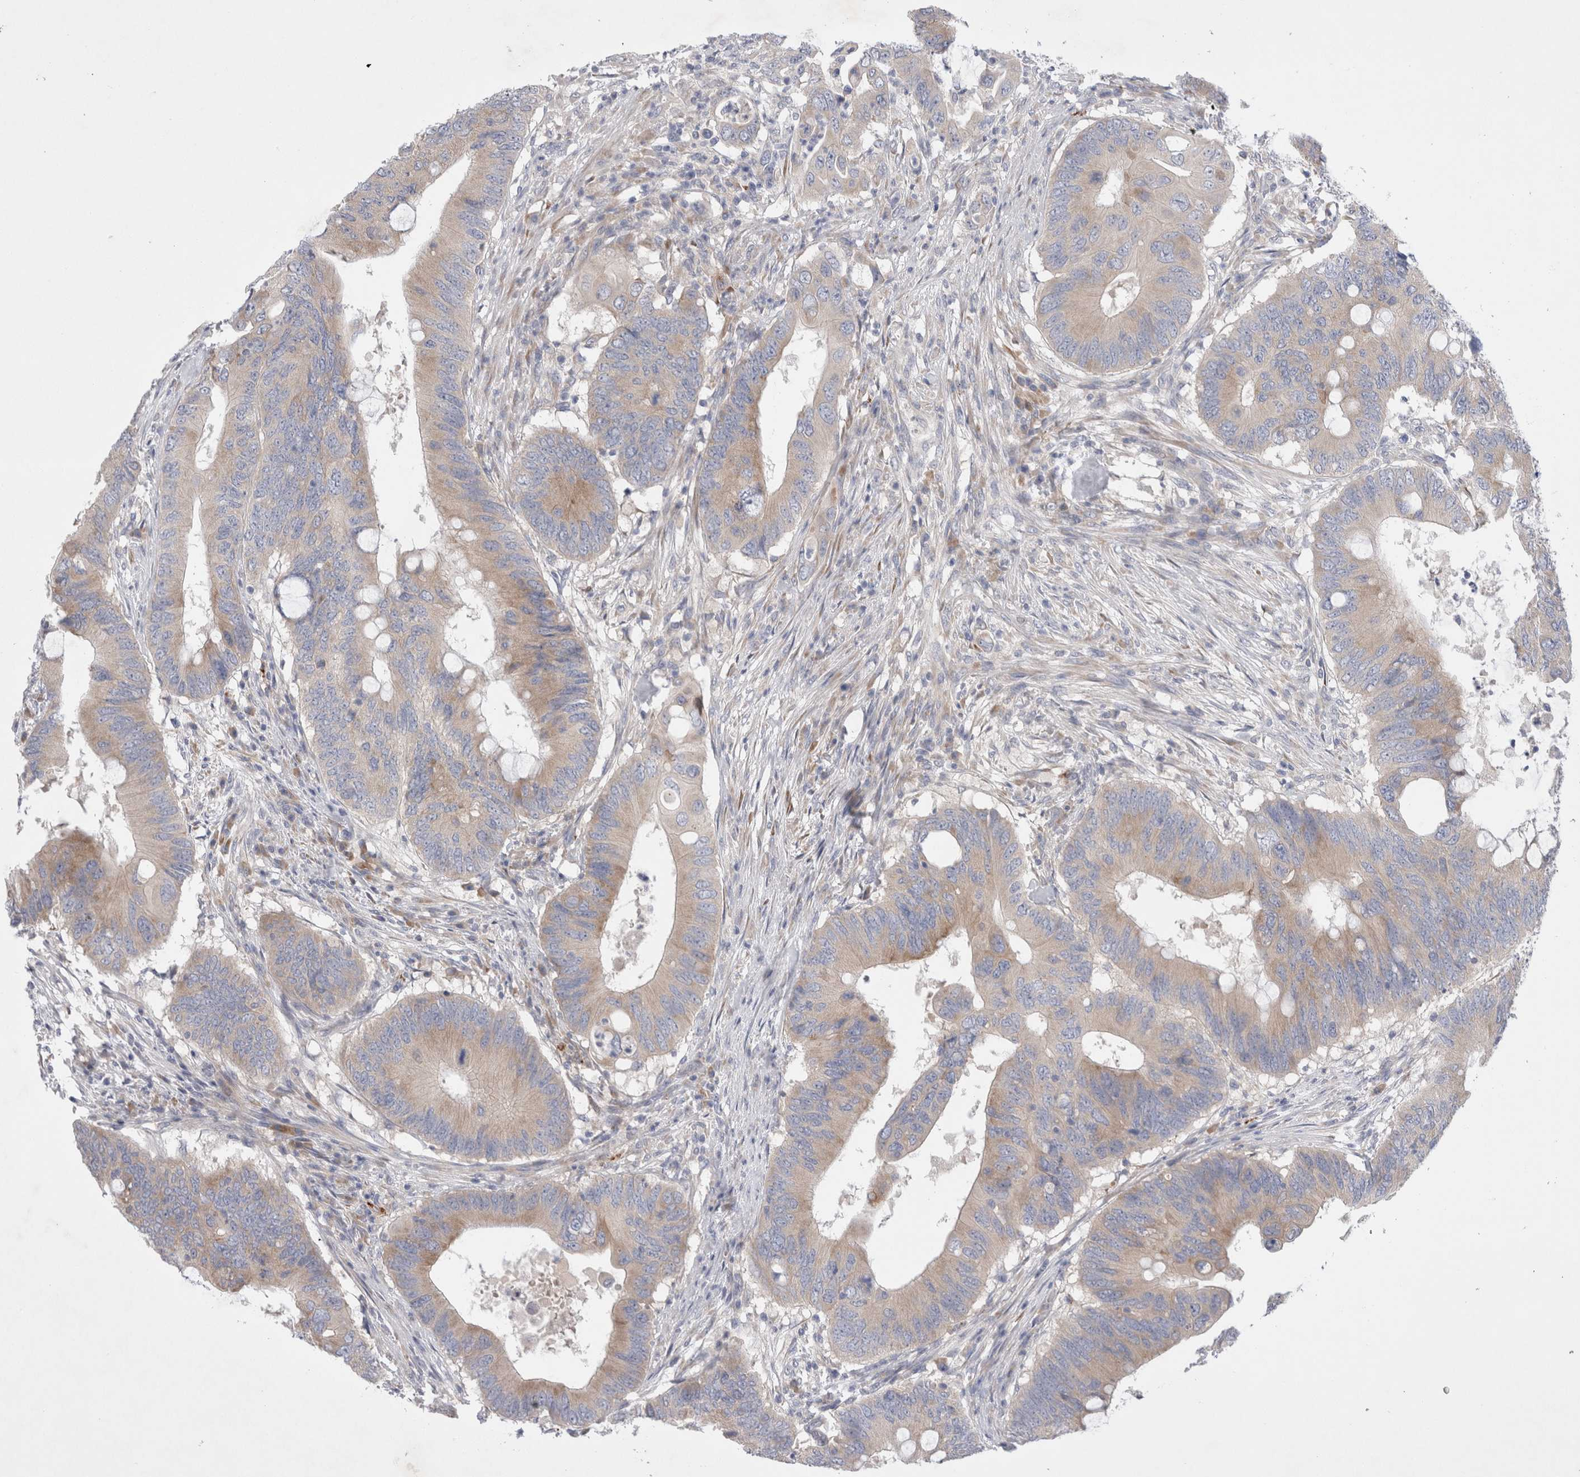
{"staining": {"intensity": "moderate", "quantity": "25%-75%", "location": "cytoplasmic/membranous"}, "tissue": "colorectal cancer", "cell_type": "Tumor cells", "image_type": "cancer", "snomed": [{"axis": "morphology", "description": "Adenocarcinoma, NOS"}, {"axis": "topography", "description": "Colon"}], "caption": "This image displays colorectal cancer stained with immunohistochemistry (IHC) to label a protein in brown. The cytoplasmic/membranous of tumor cells show moderate positivity for the protein. Nuclei are counter-stained blue.", "gene": "RBM12B", "patient": {"sex": "male", "age": 71}}